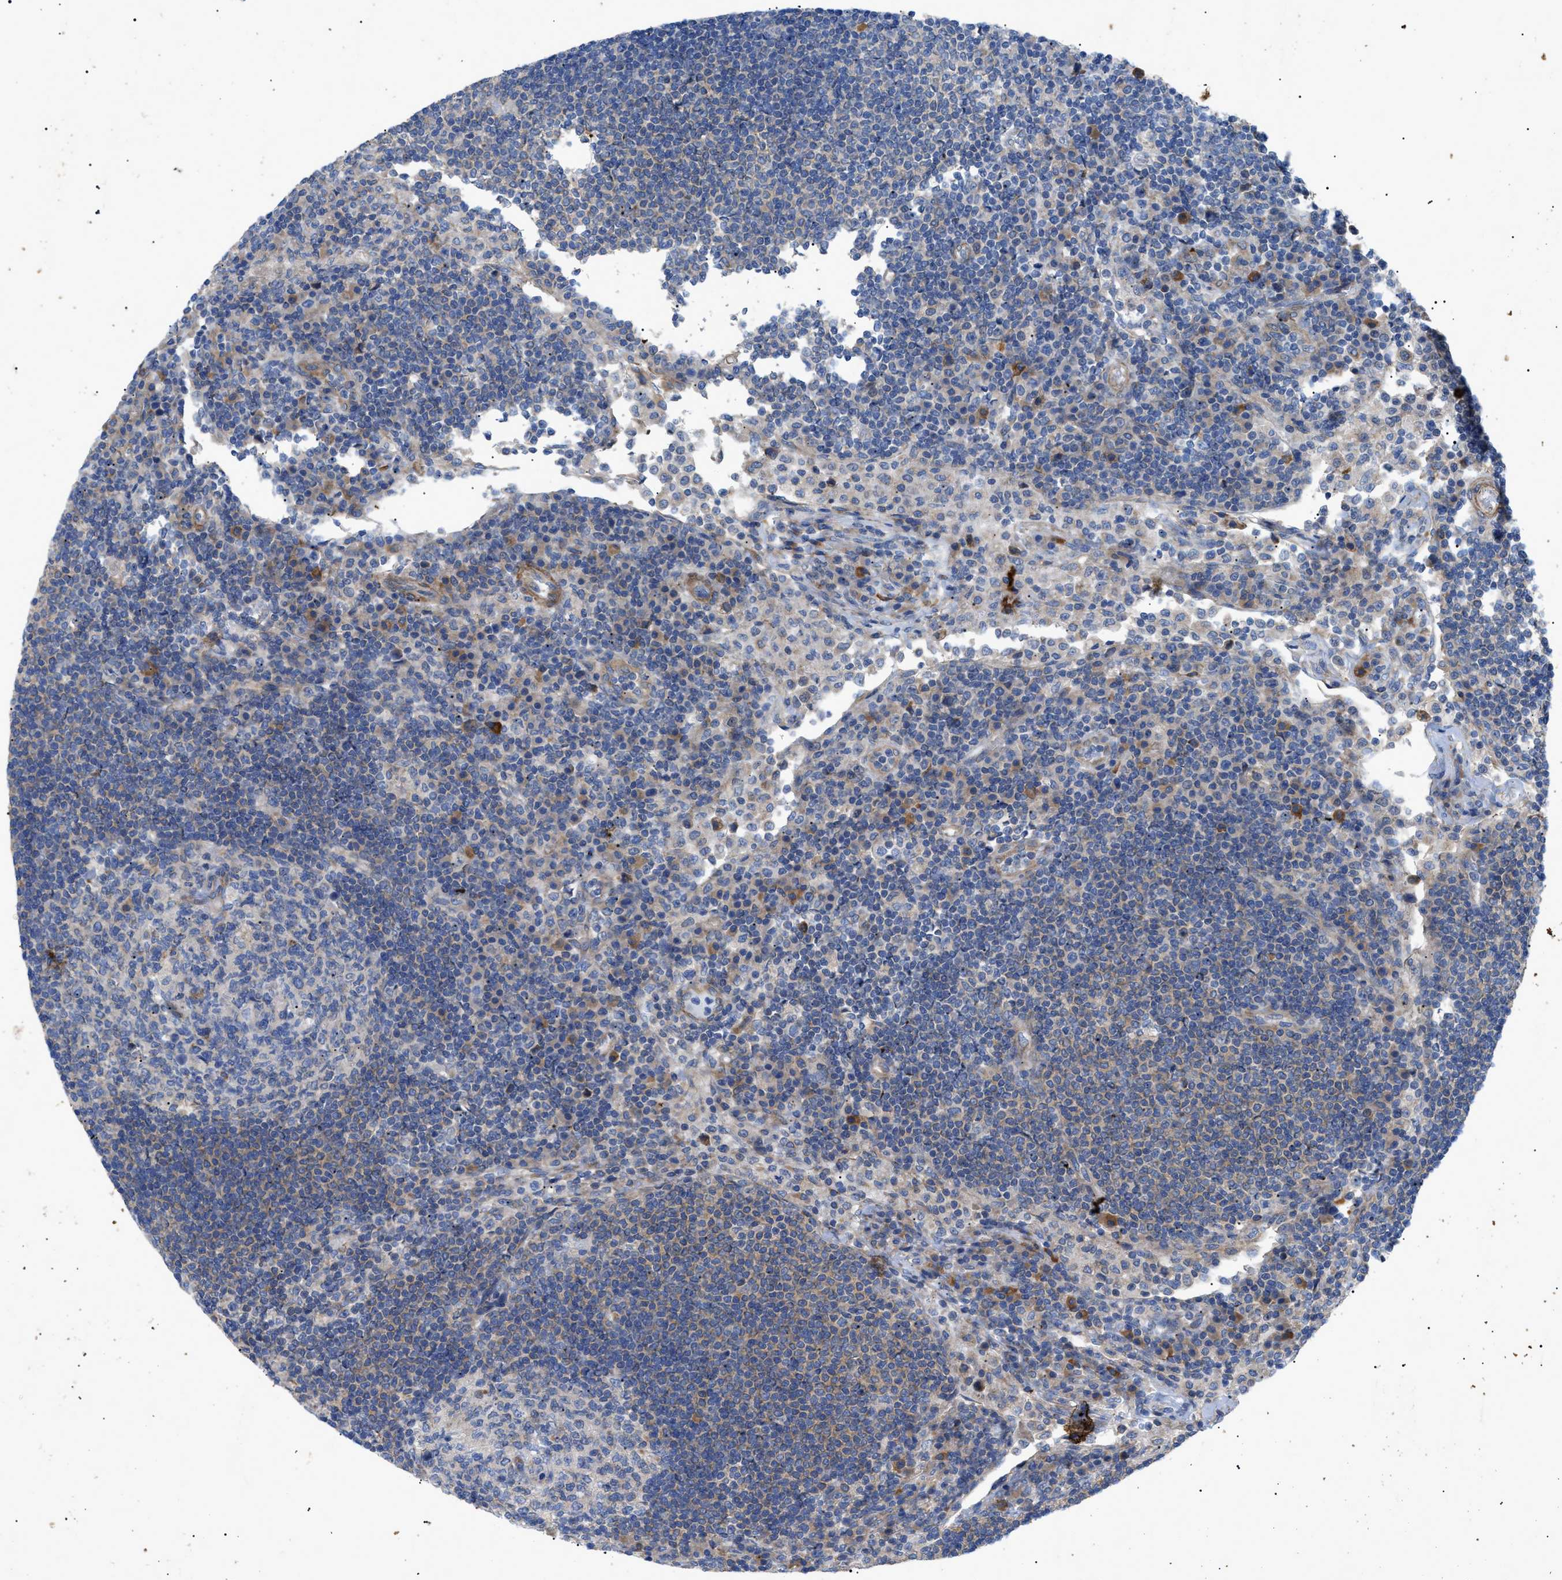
{"staining": {"intensity": "moderate", "quantity": "<25%", "location": "cytoplasmic/membranous"}, "tissue": "lymph node", "cell_type": "Germinal center cells", "image_type": "normal", "snomed": [{"axis": "morphology", "description": "Normal tissue, NOS"}, {"axis": "topography", "description": "Lymph node"}], "caption": "Immunohistochemical staining of benign human lymph node demonstrates <25% levels of moderate cytoplasmic/membranous protein staining in approximately <25% of germinal center cells.", "gene": "HSPB8", "patient": {"sex": "female", "age": 53}}